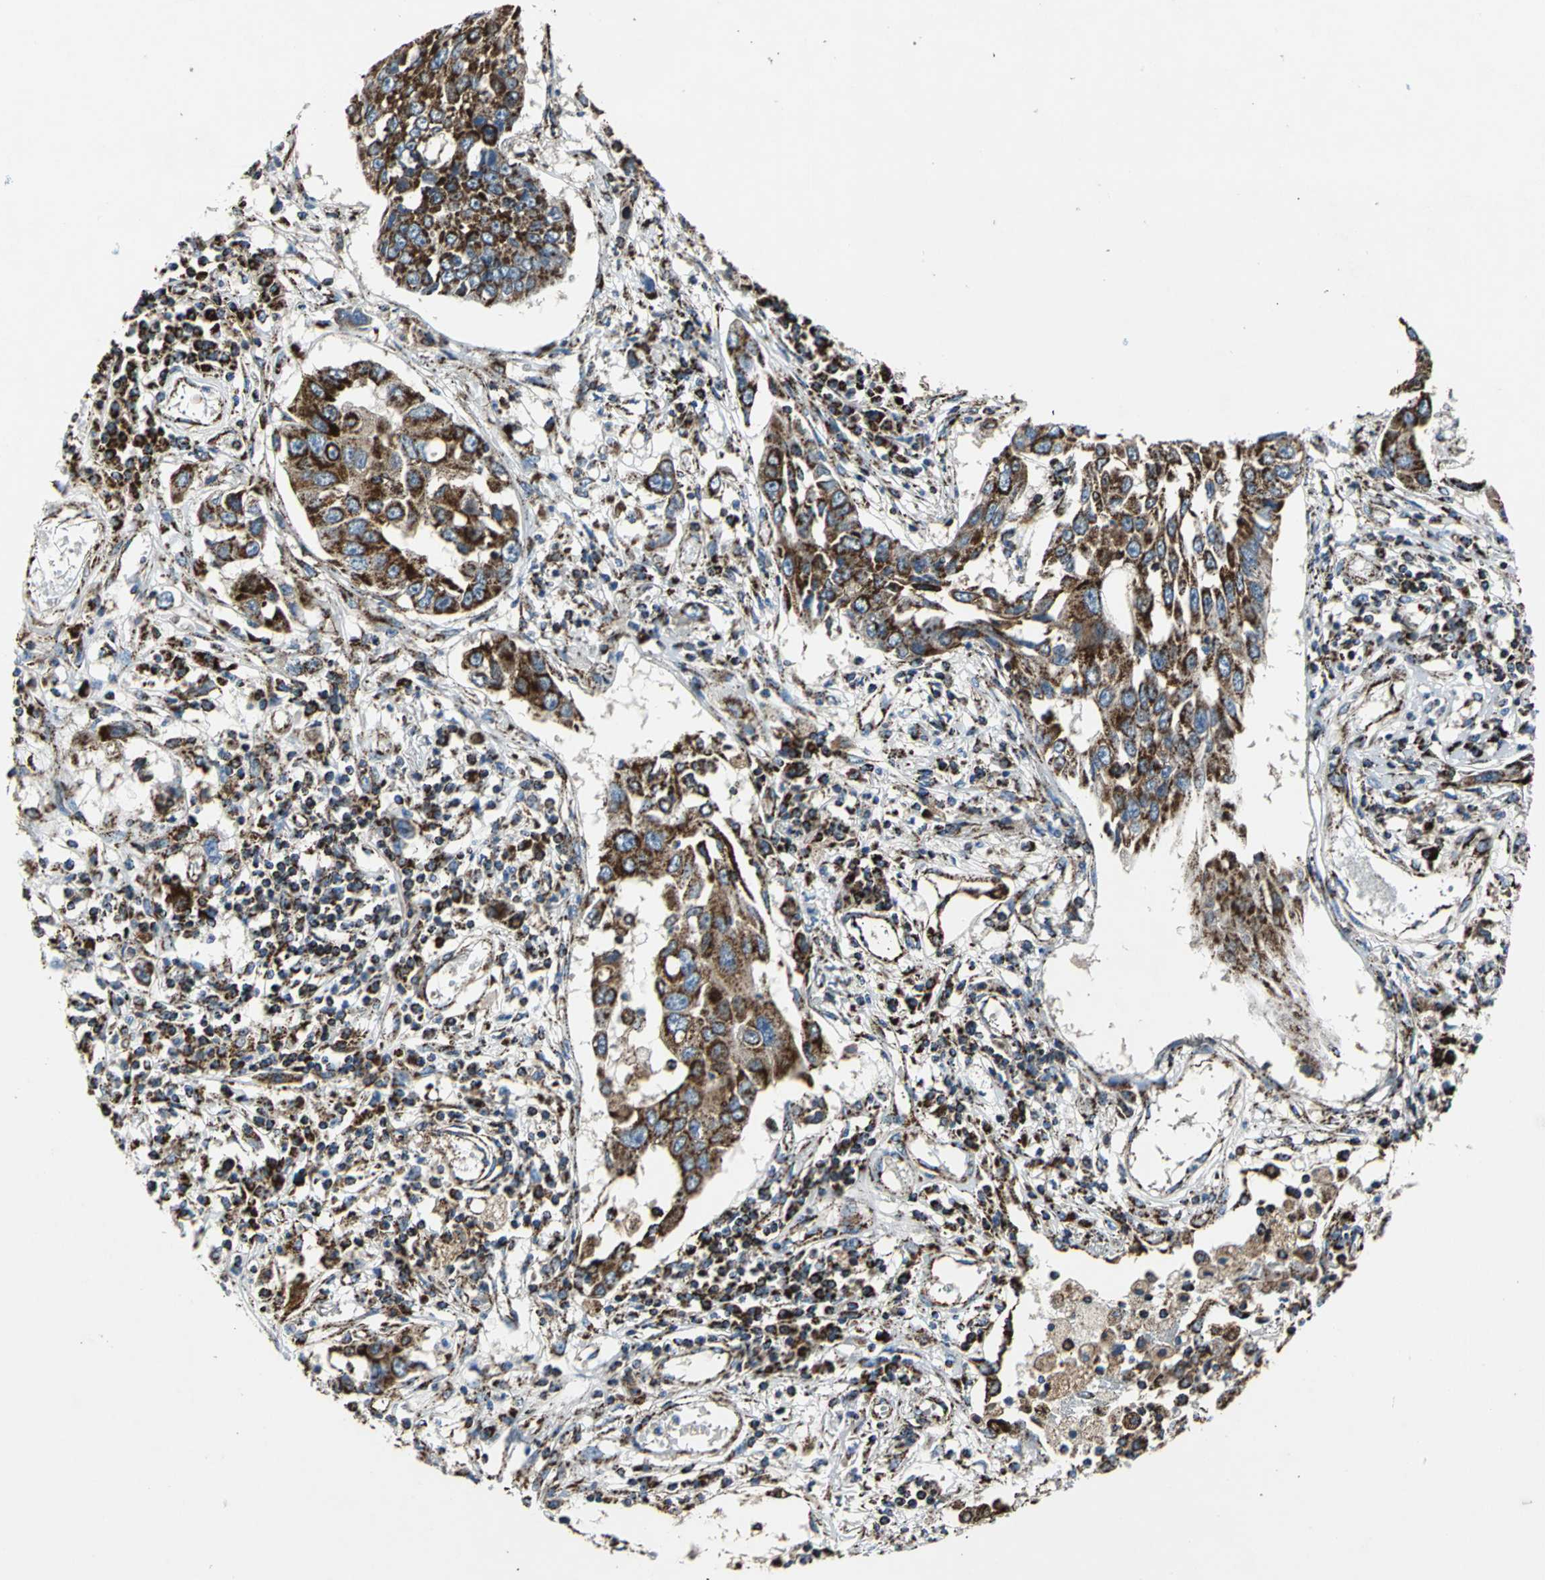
{"staining": {"intensity": "strong", "quantity": ">75%", "location": "cytoplasmic/membranous"}, "tissue": "lung cancer", "cell_type": "Tumor cells", "image_type": "cancer", "snomed": [{"axis": "morphology", "description": "Squamous cell carcinoma, NOS"}, {"axis": "topography", "description": "Lung"}], "caption": "Protein staining exhibits strong cytoplasmic/membranous staining in approximately >75% of tumor cells in lung squamous cell carcinoma.", "gene": "ECH1", "patient": {"sex": "male", "age": 71}}